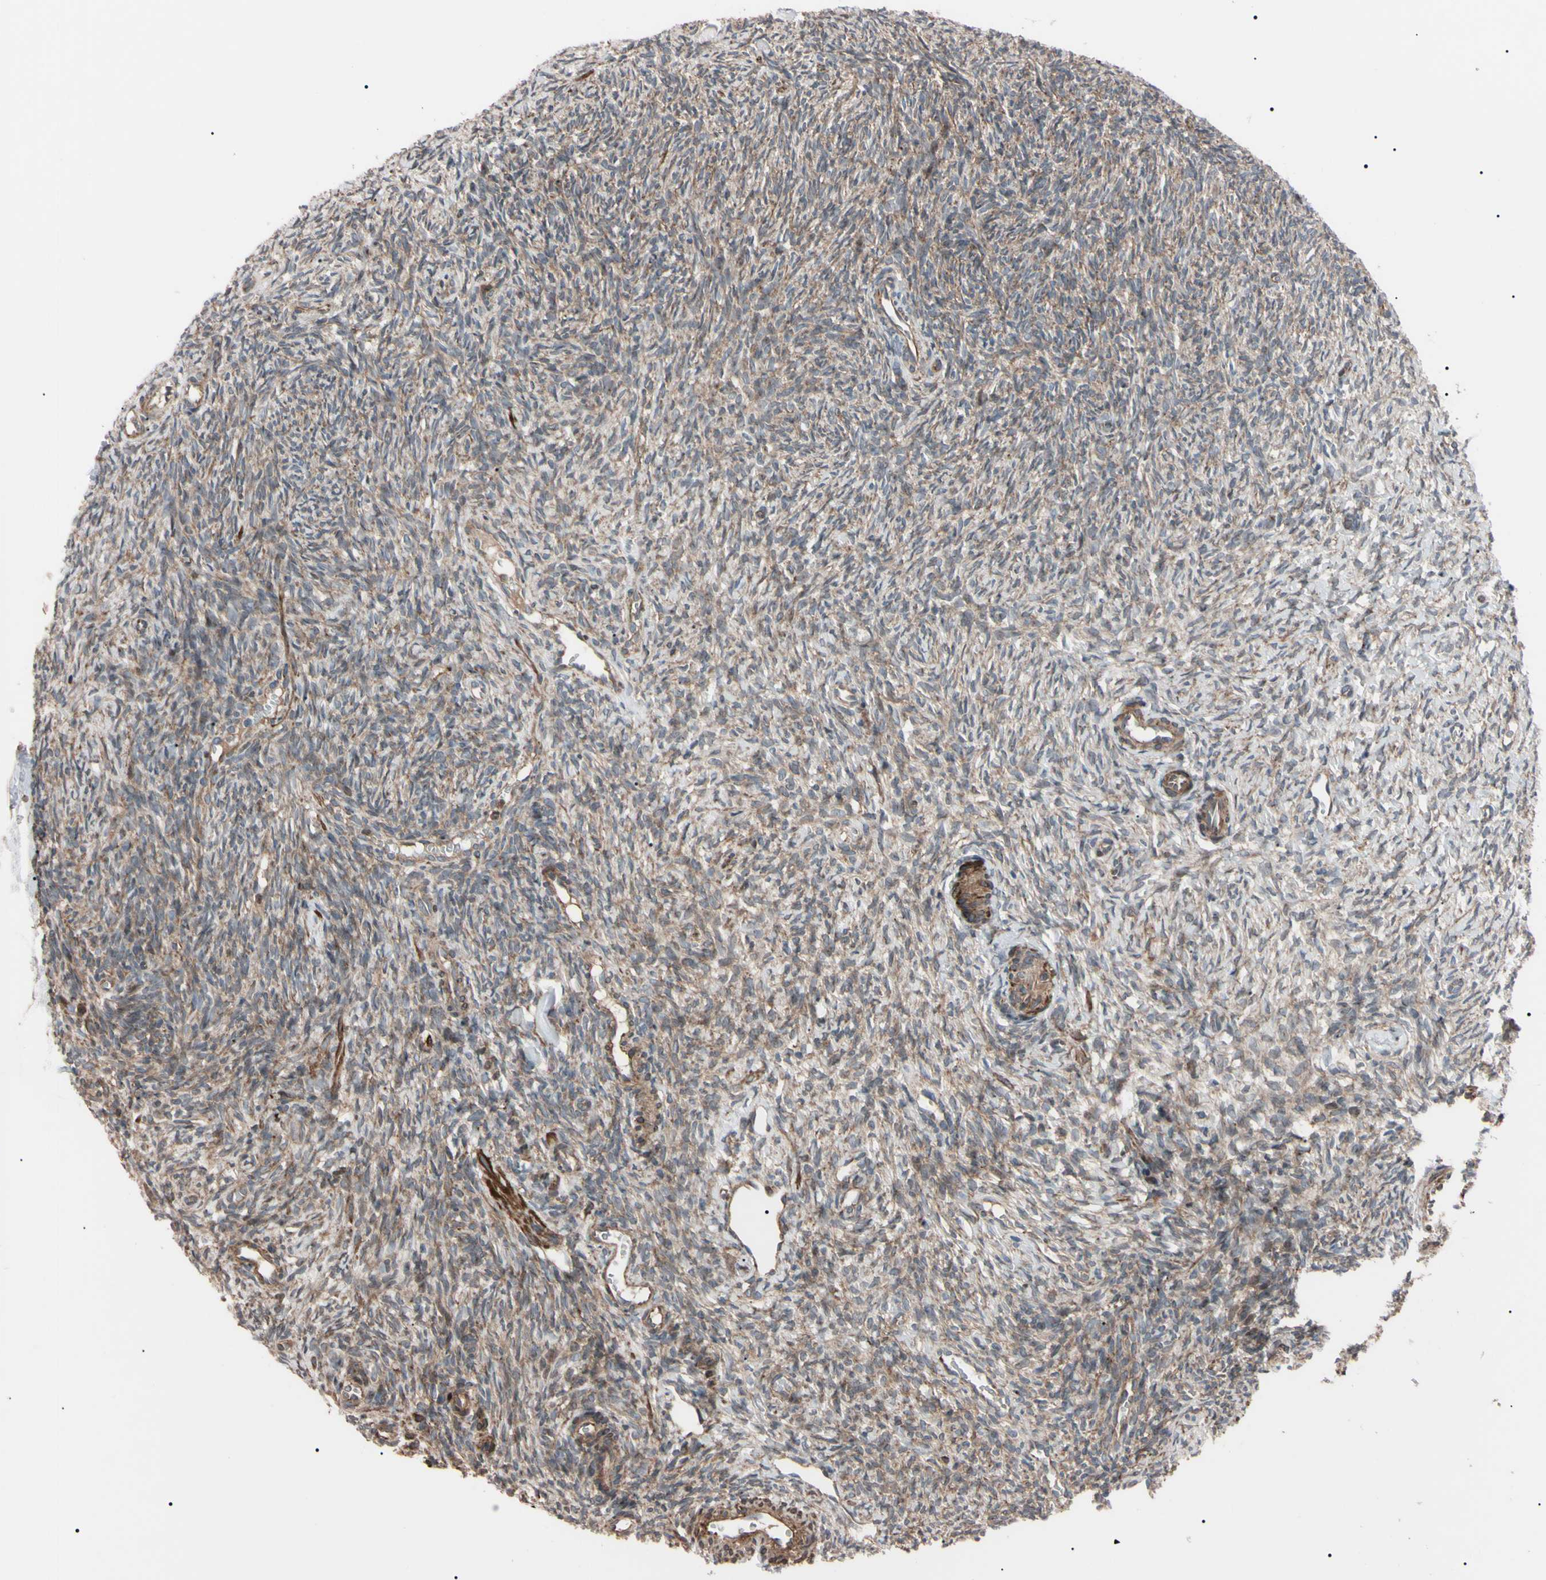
{"staining": {"intensity": "moderate", "quantity": ">75%", "location": "cytoplasmic/membranous"}, "tissue": "ovary", "cell_type": "Ovarian stroma cells", "image_type": "normal", "snomed": [{"axis": "morphology", "description": "Normal tissue, NOS"}, {"axis": "topography", "description": "Ovary"}], "caption": "Ovarian stroma cells exhibit medium levels of moderate cytoplasmic/membranous positivity in approximately >75% of cells in unremarkable human ovary. Nuclei are stained in blue.", "gene": "GUCY1B1", "patient": {"sex": "female", "age": 35}}